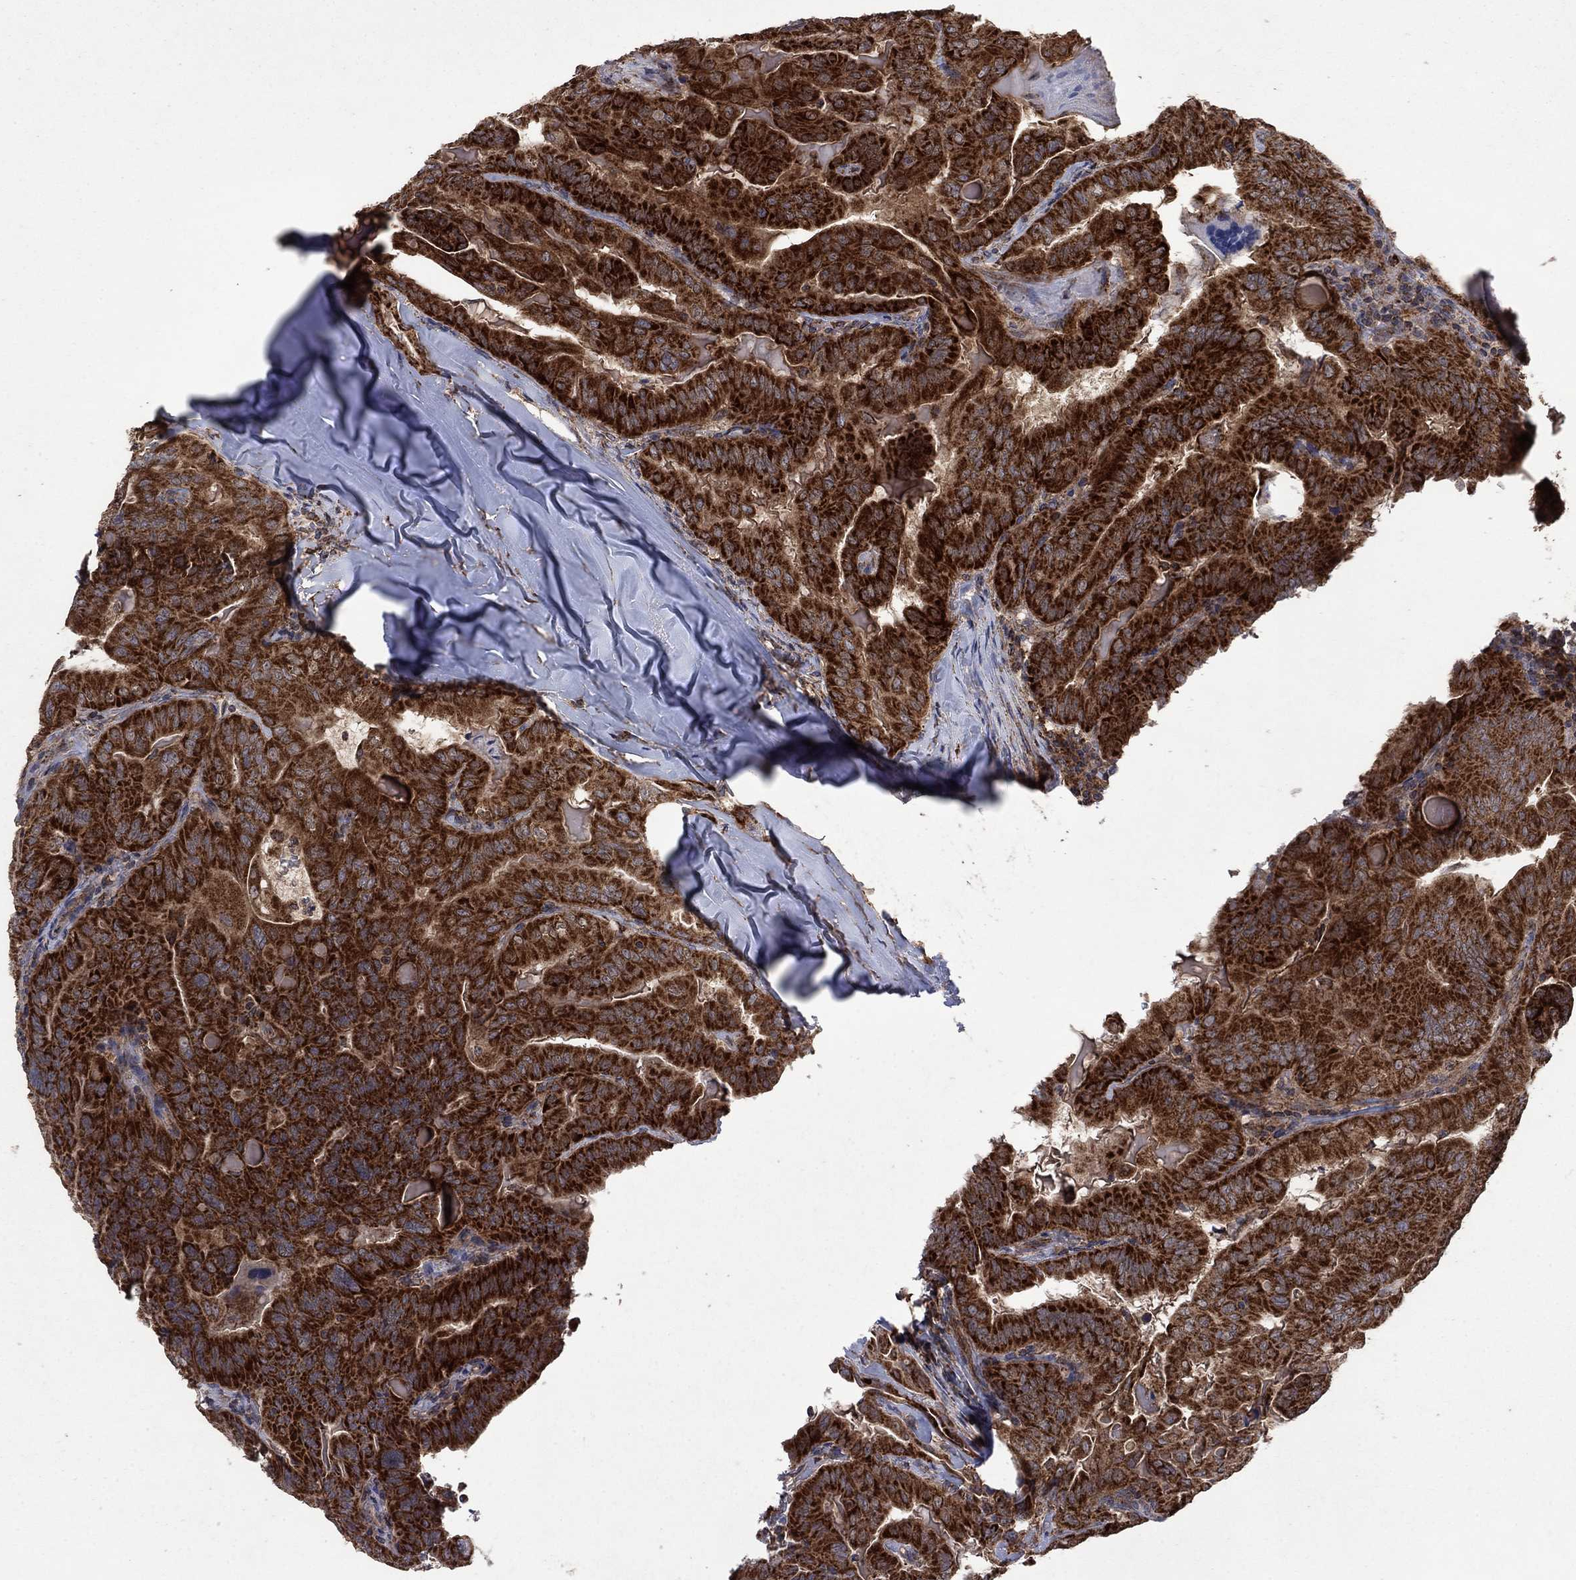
{"staining": {"intensity": "strong", "quantity": ">75%", "location": "cytoplasmic/membranous"}, "tissue": "thyroid cancer", "cell_type": "Tumor cells", "image_type": "cancer", "snomed": [{"axis": "morphology", "description": "Papillary adenocarcinoma, NOS"}, {"axis": "topography", "description": "Thyroid gland"}], "caption": "Immunohistochemical staining of thyroid cancer (papillary adenocarcinoma) demonstrates high levels of strong cytoplasmic/membranous positivity in about >75% of tumor cells.", "gene": "DPH1", "patient": {"sex": "female", "age": 68}}